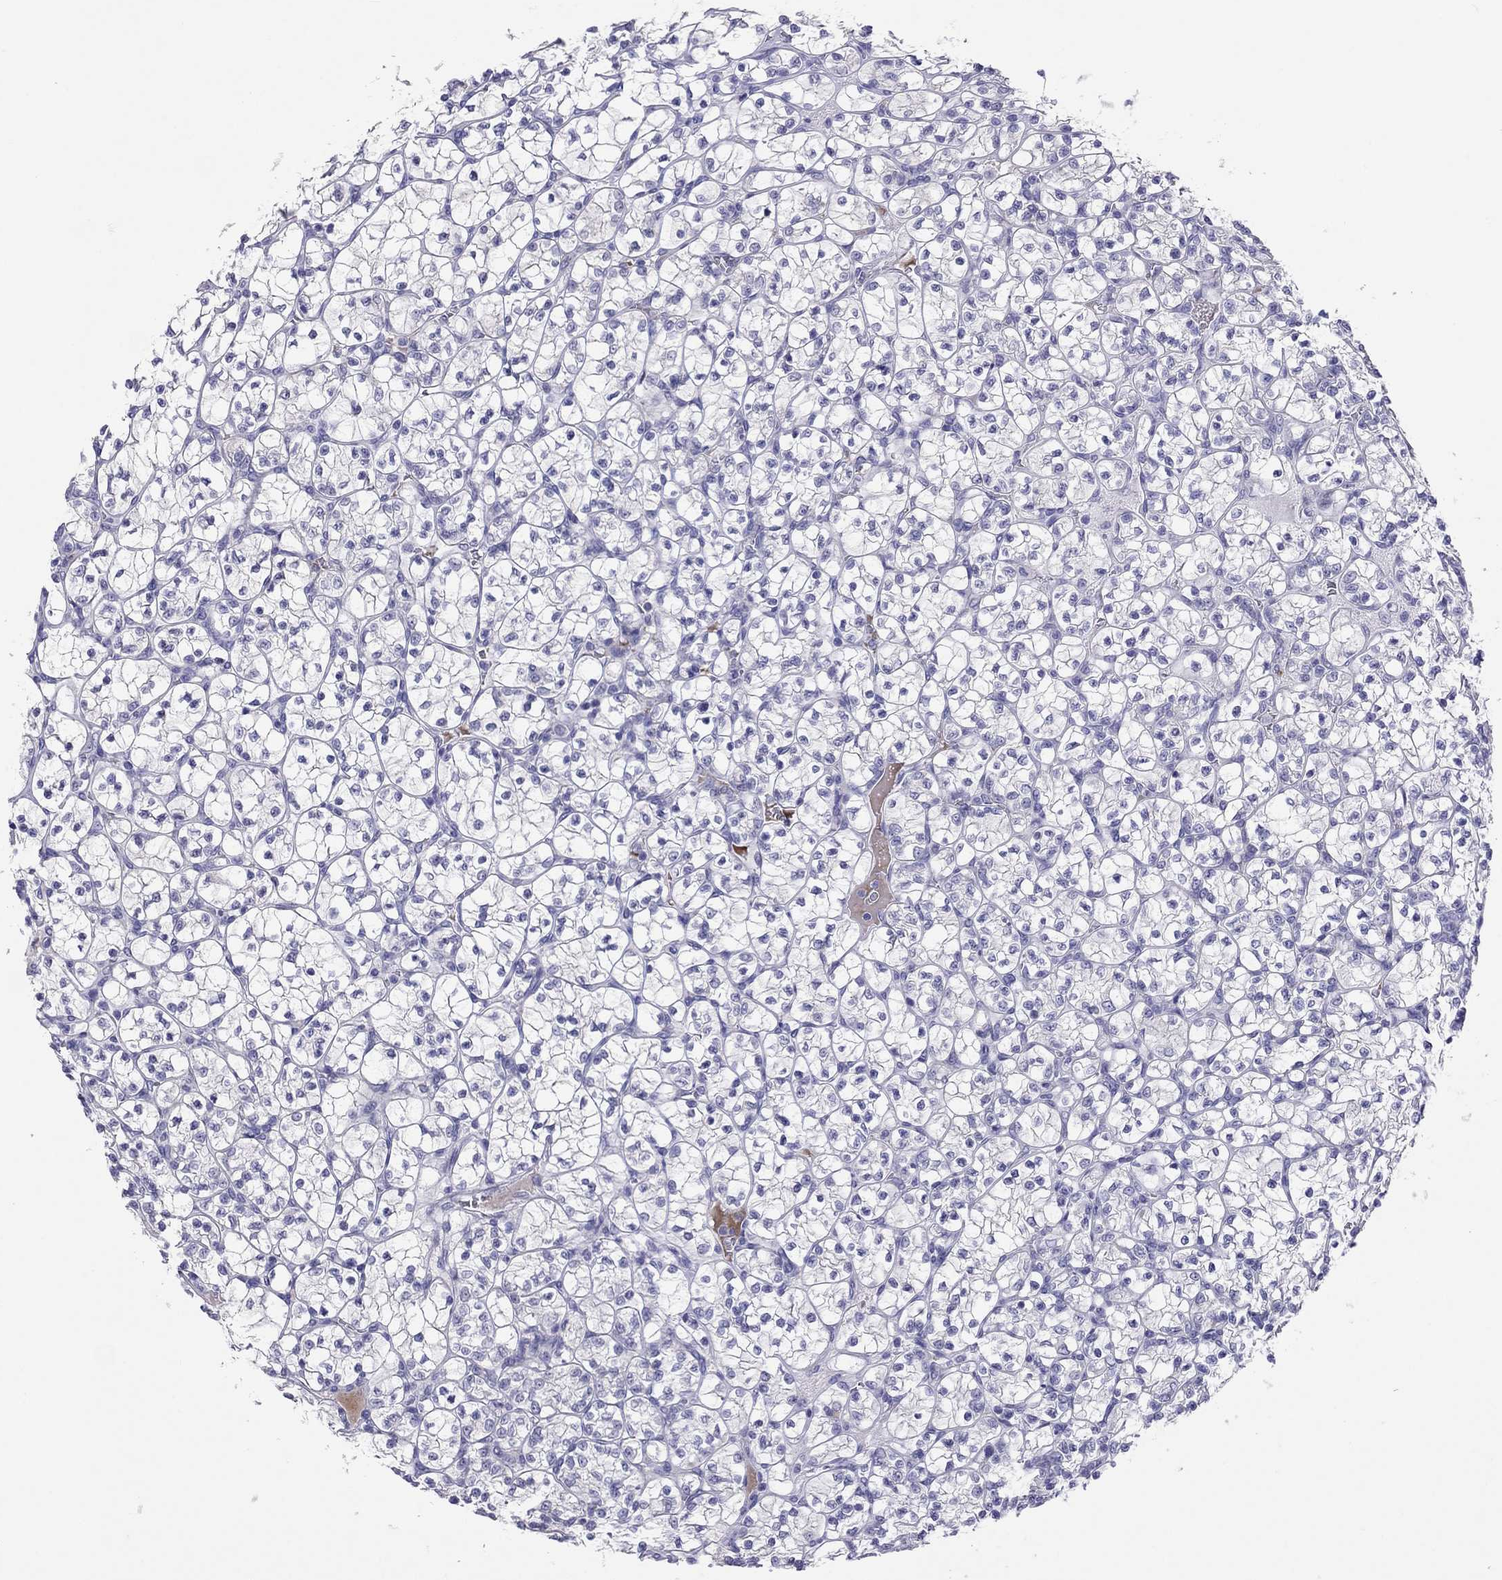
{"staining": {"intensity": "negative", "quantity": "none", "location": "none"}, "tissue": "renal cancer", "cell_type": "Tumor cells", "image_type": "cancer", "snomed": [{"axis": "morphology", "description": "Adenocarcinoma, NOS"}, {"axis": "topography", "description": "Kidney"}], "caption": "A micrograph of human adenocarcinoma (renal) is negative for staining in tumor cells. (DAB (3,3'-diaminobenzidine) immunohistochemistry with hematoxylin counter stain).", "gene": "COL9A1", "patient": {"sex": "female", "age": 89}}